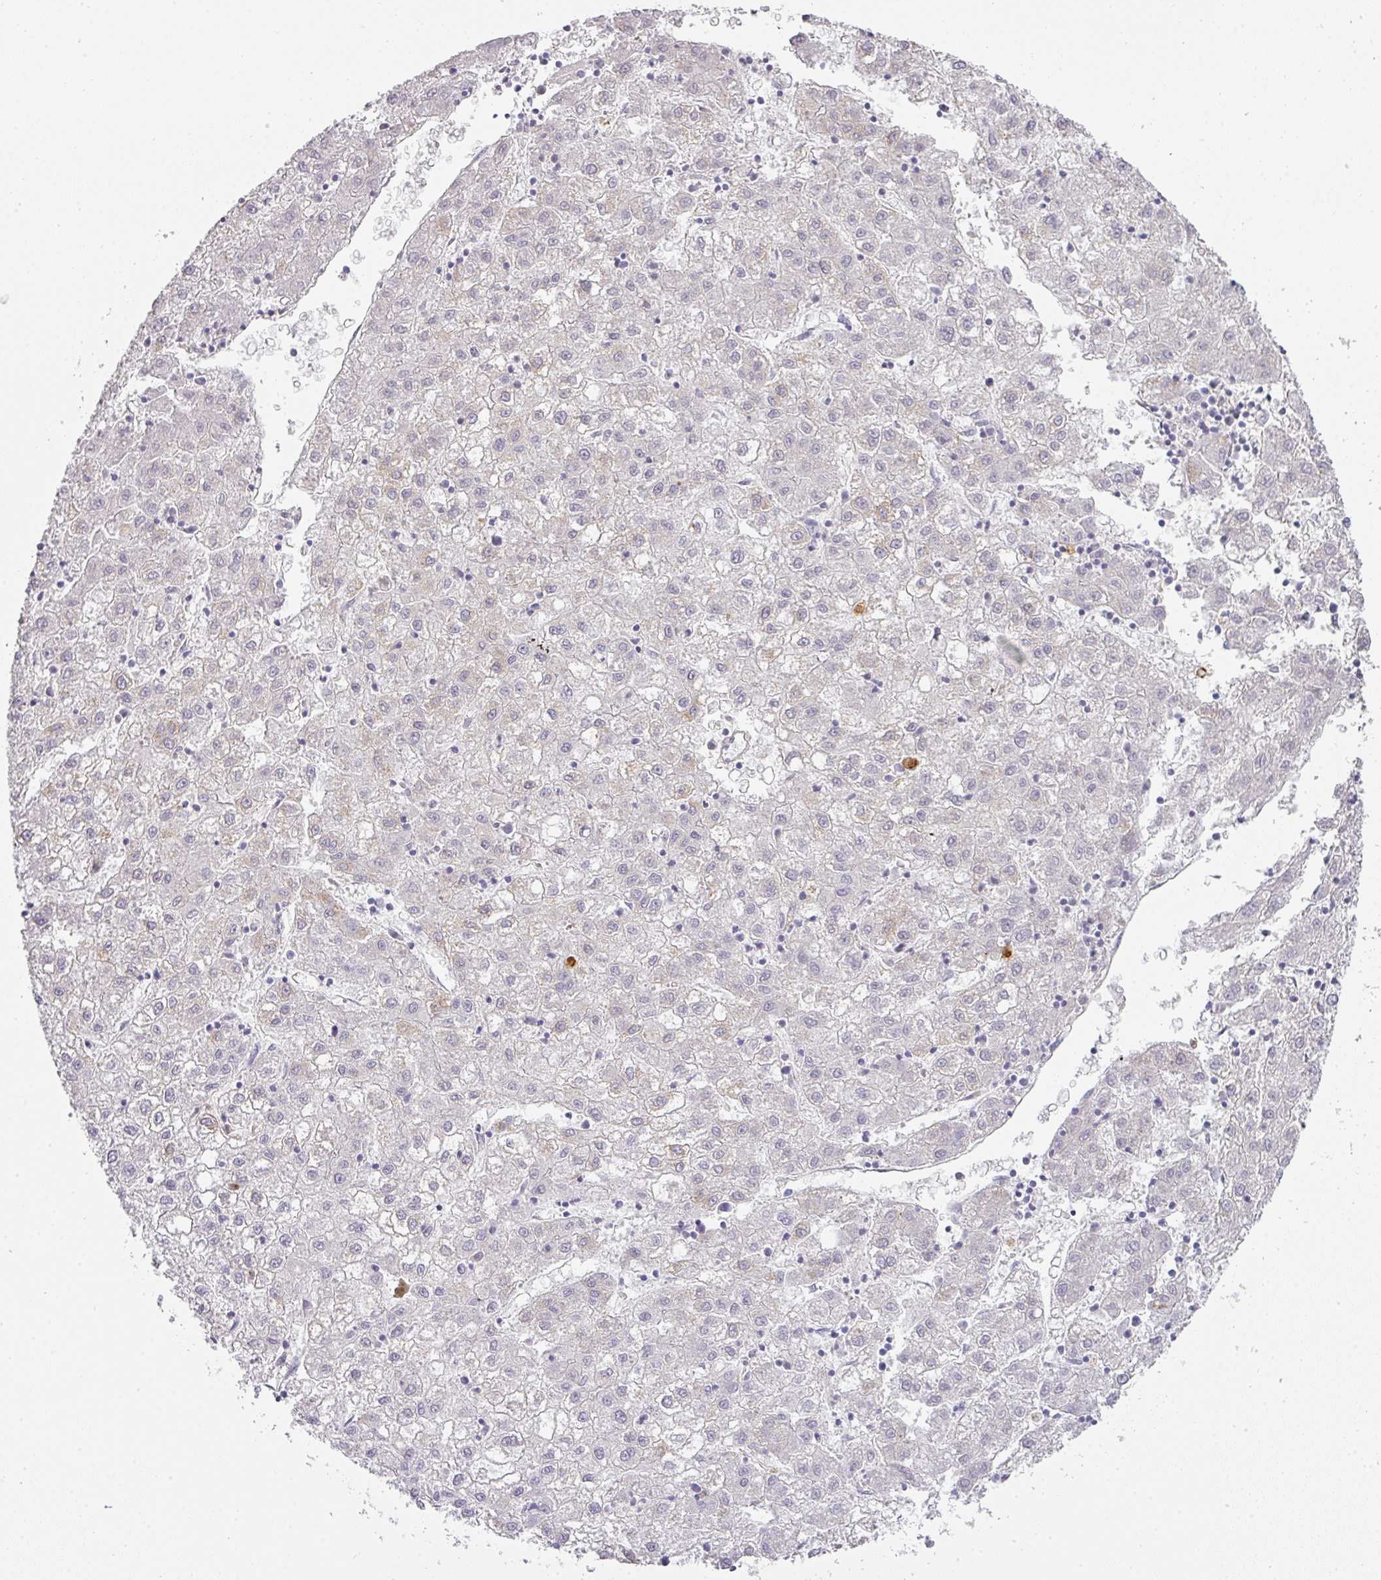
{"staining": {"intensity": "negative", "quantity": "none", "location": "none"}, "tissue": "liver cancer", "cell_type": "Tumor cells", "image_type": "cancer", "snomed": [{"axis": "morphology", "description": "Carcinoma, Hepatocellular, NOS"}, {"axis": "topography", "description": "Liver"}], "caption": "Protein analysis of liver cancer (hepatocellular carcinoma) reveals no significant expression in tumor cells.", "gene": "HHEX", "patient": {"sex": "male", "age": 72}}